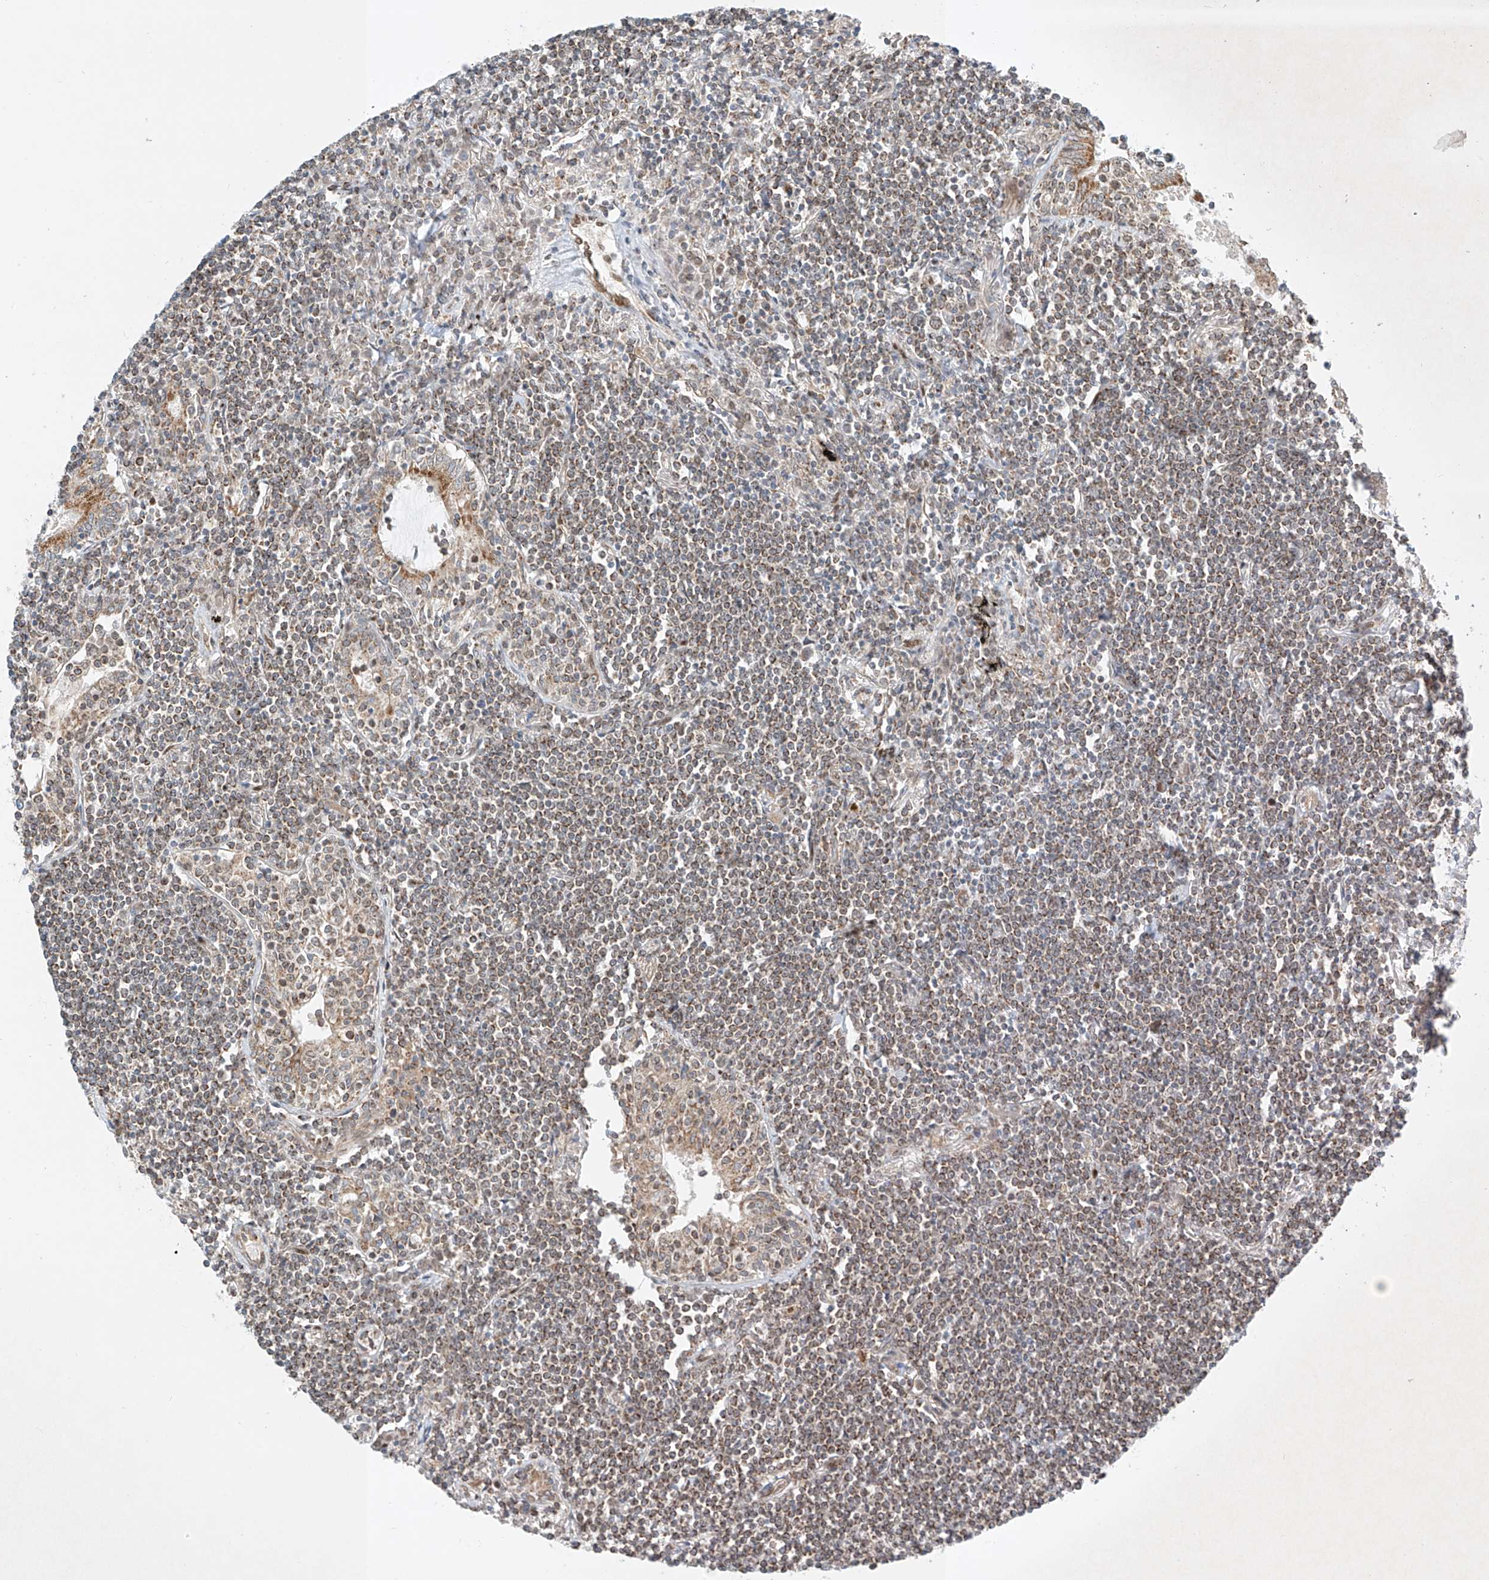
{"staining": {"intensity": "moderate", "quantity": ">75%", "location": "cytoplasmic/membranous"}, "tissue": "lymphoma", "cell_type": "Tumor cells", "image_type": "cancer", "snomed": [{"axis": "morphology", "description": "Malignant lymphoma, non-Hodgkin's type, Low grade"}, {"axis": "topography", "description": "Lung"}], "caption": "Lymphoma stained with immunohistochemistry shows moderate cytoplasmic/membranous positivity in approximately >75% of tumor cells.", "gene": "EPG5", "patient": {"sex": "female", "age": 71}}